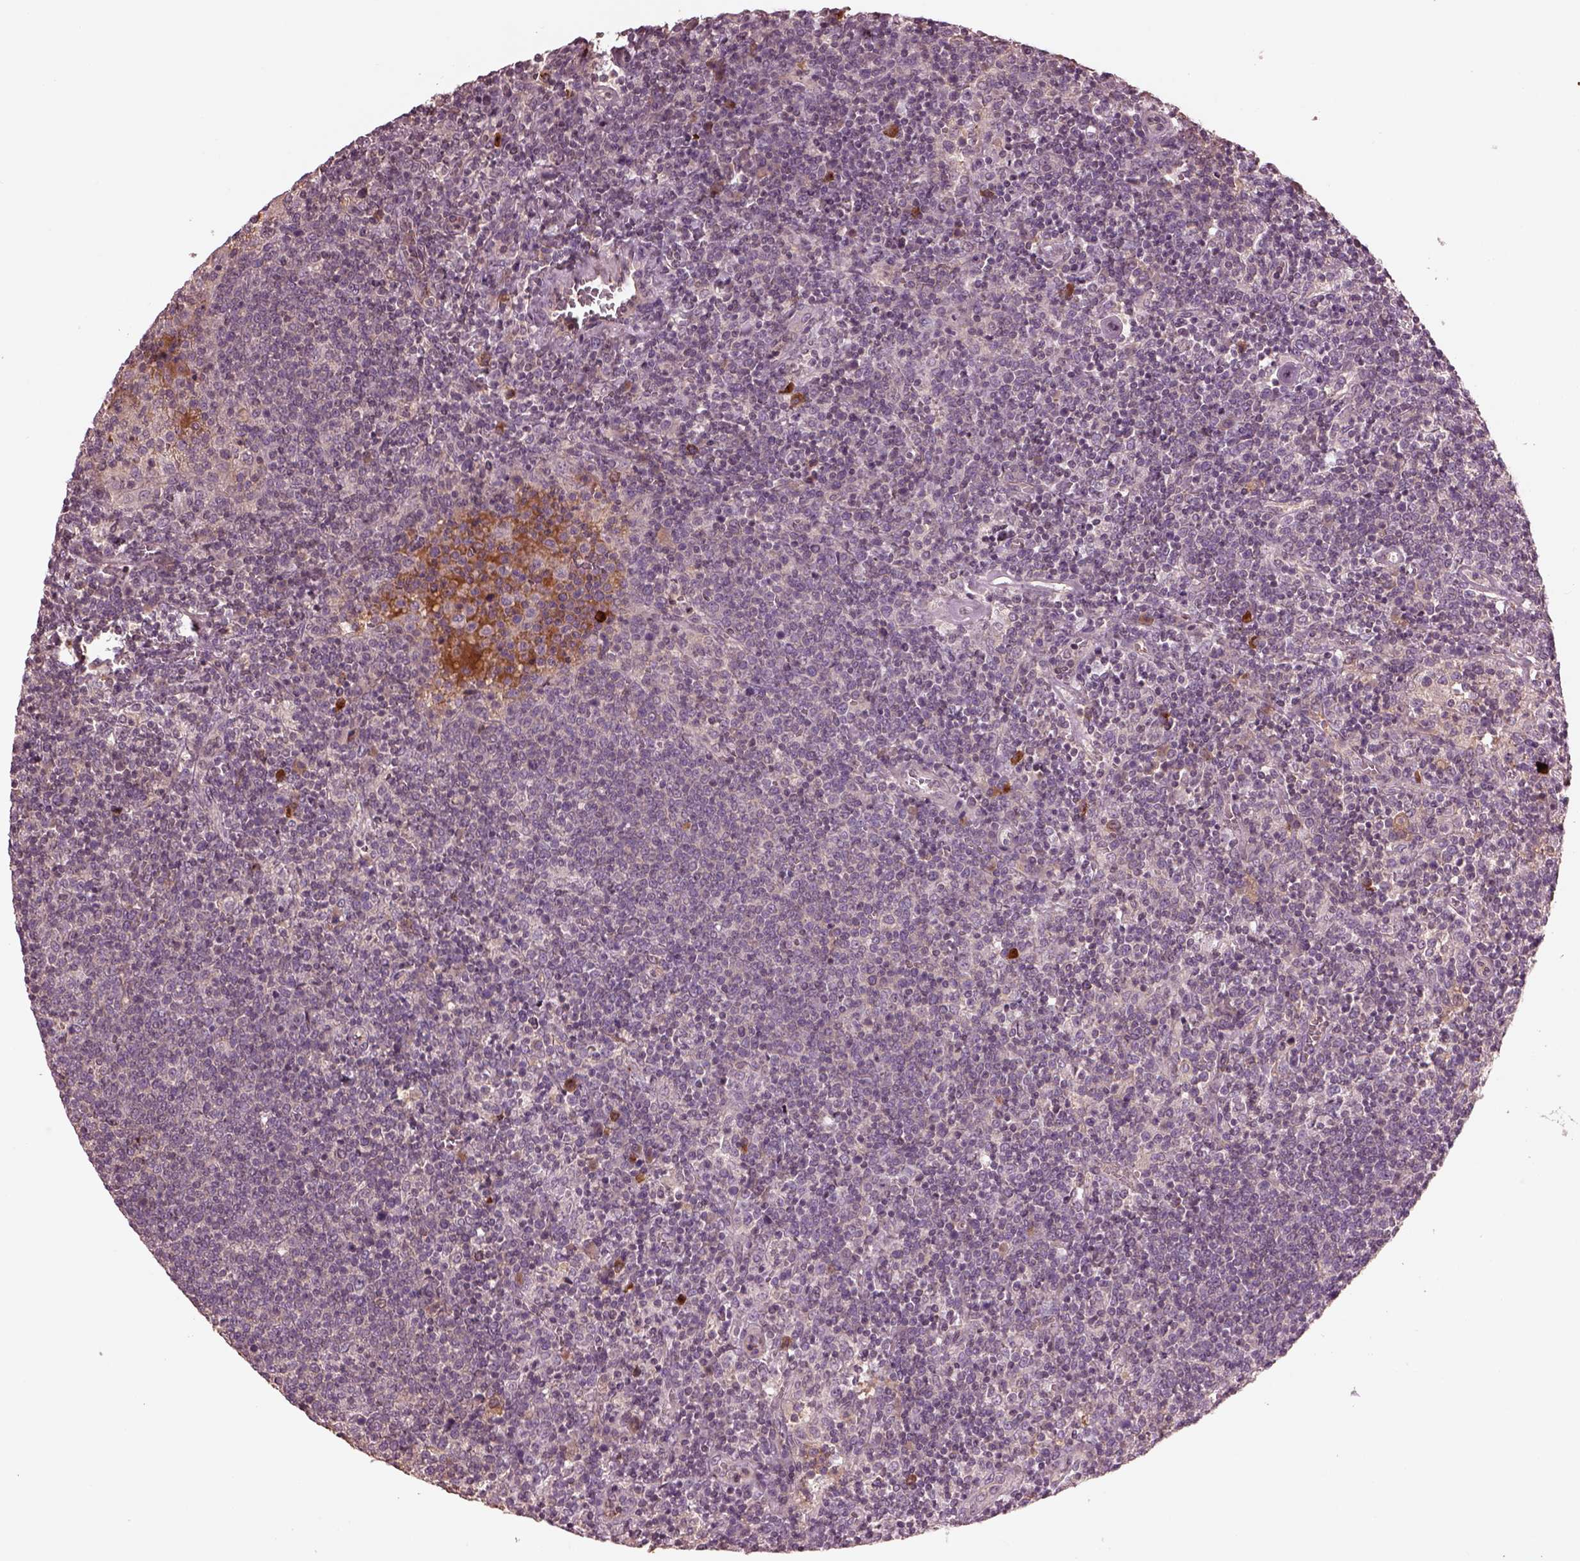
{"staining": {"intensity": "negative", "quantity": "none", "location": "none"}, "tissue": "lymphoma", "cell_type": "Tumor cells", "image_type": "cancer", "snomed": [{"axis": "morphology", "description": "Malignant lymphoma, non-Hodgkin's type, High grade"}, {"axis": "topography", "description": "Lymph node"}], "caption": "Immunohistochemical staining of human lymphoma exhibits no significant positivity in tumor cells.", "gene": "PTX4", "patient": {"sex": "male", "age": 61}}